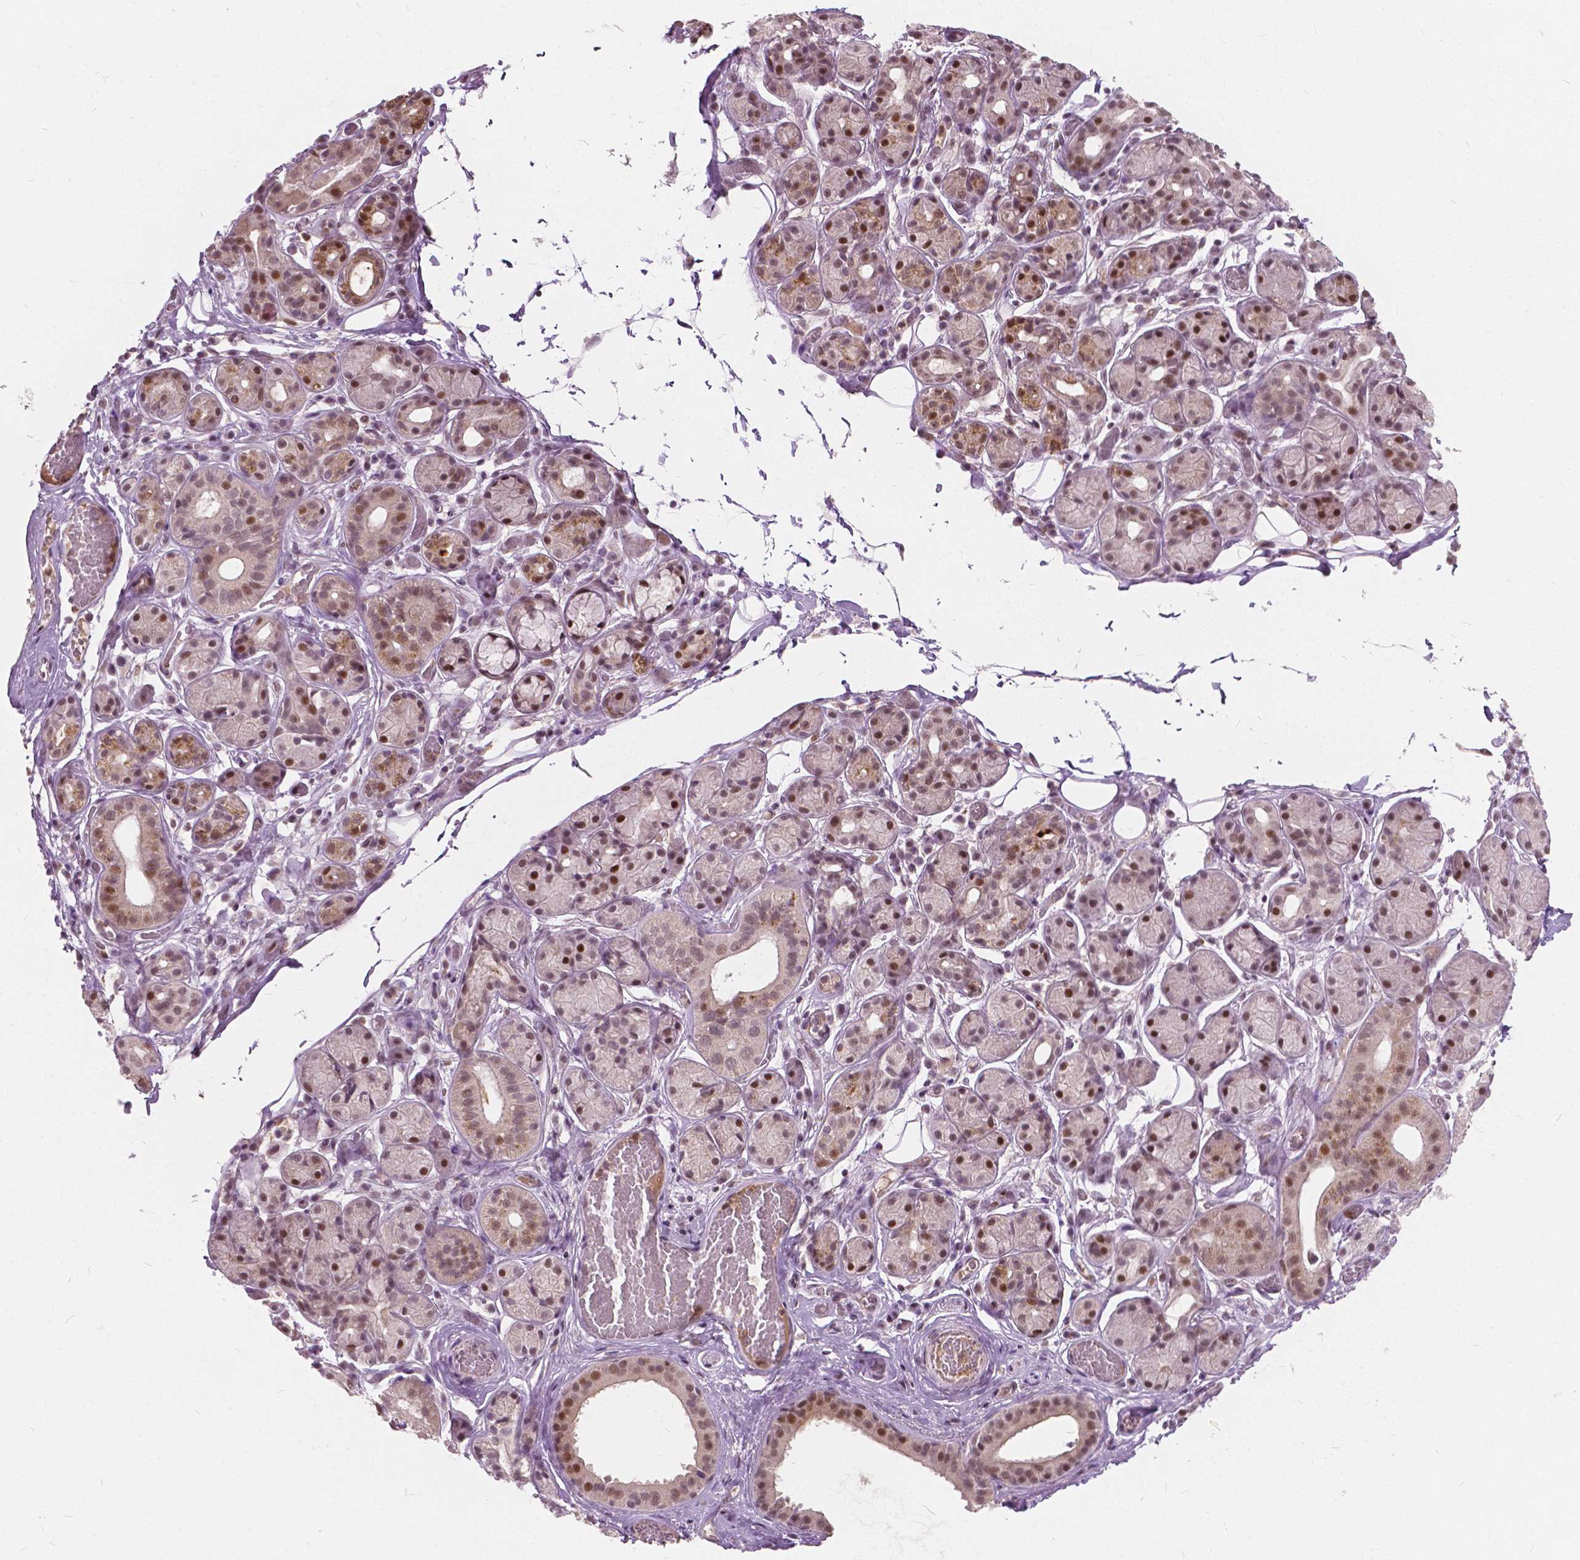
{"staining": {"intensity": "moderate", "quantity": "25%-75%", "location": "nuclear"}, "tissue": "salivary gland", "cell_type": "Glandular cells", "image_type": "normal", "snomed": [{"axis": "morphology", "description": "Normal tissue, NOS"}, {"axis": "topography", "description": "Salivary gland"}, {"axis": "topography", "description": "Peripheral nerve tissue"}], "caption": "Protein staining by IHC exhibits moderate nuclear staining in approximately 25%-75% of glandular cells in normal salivary gland.", "gene": "DLX6", "patient": {"sex": "male", "age": 71}}